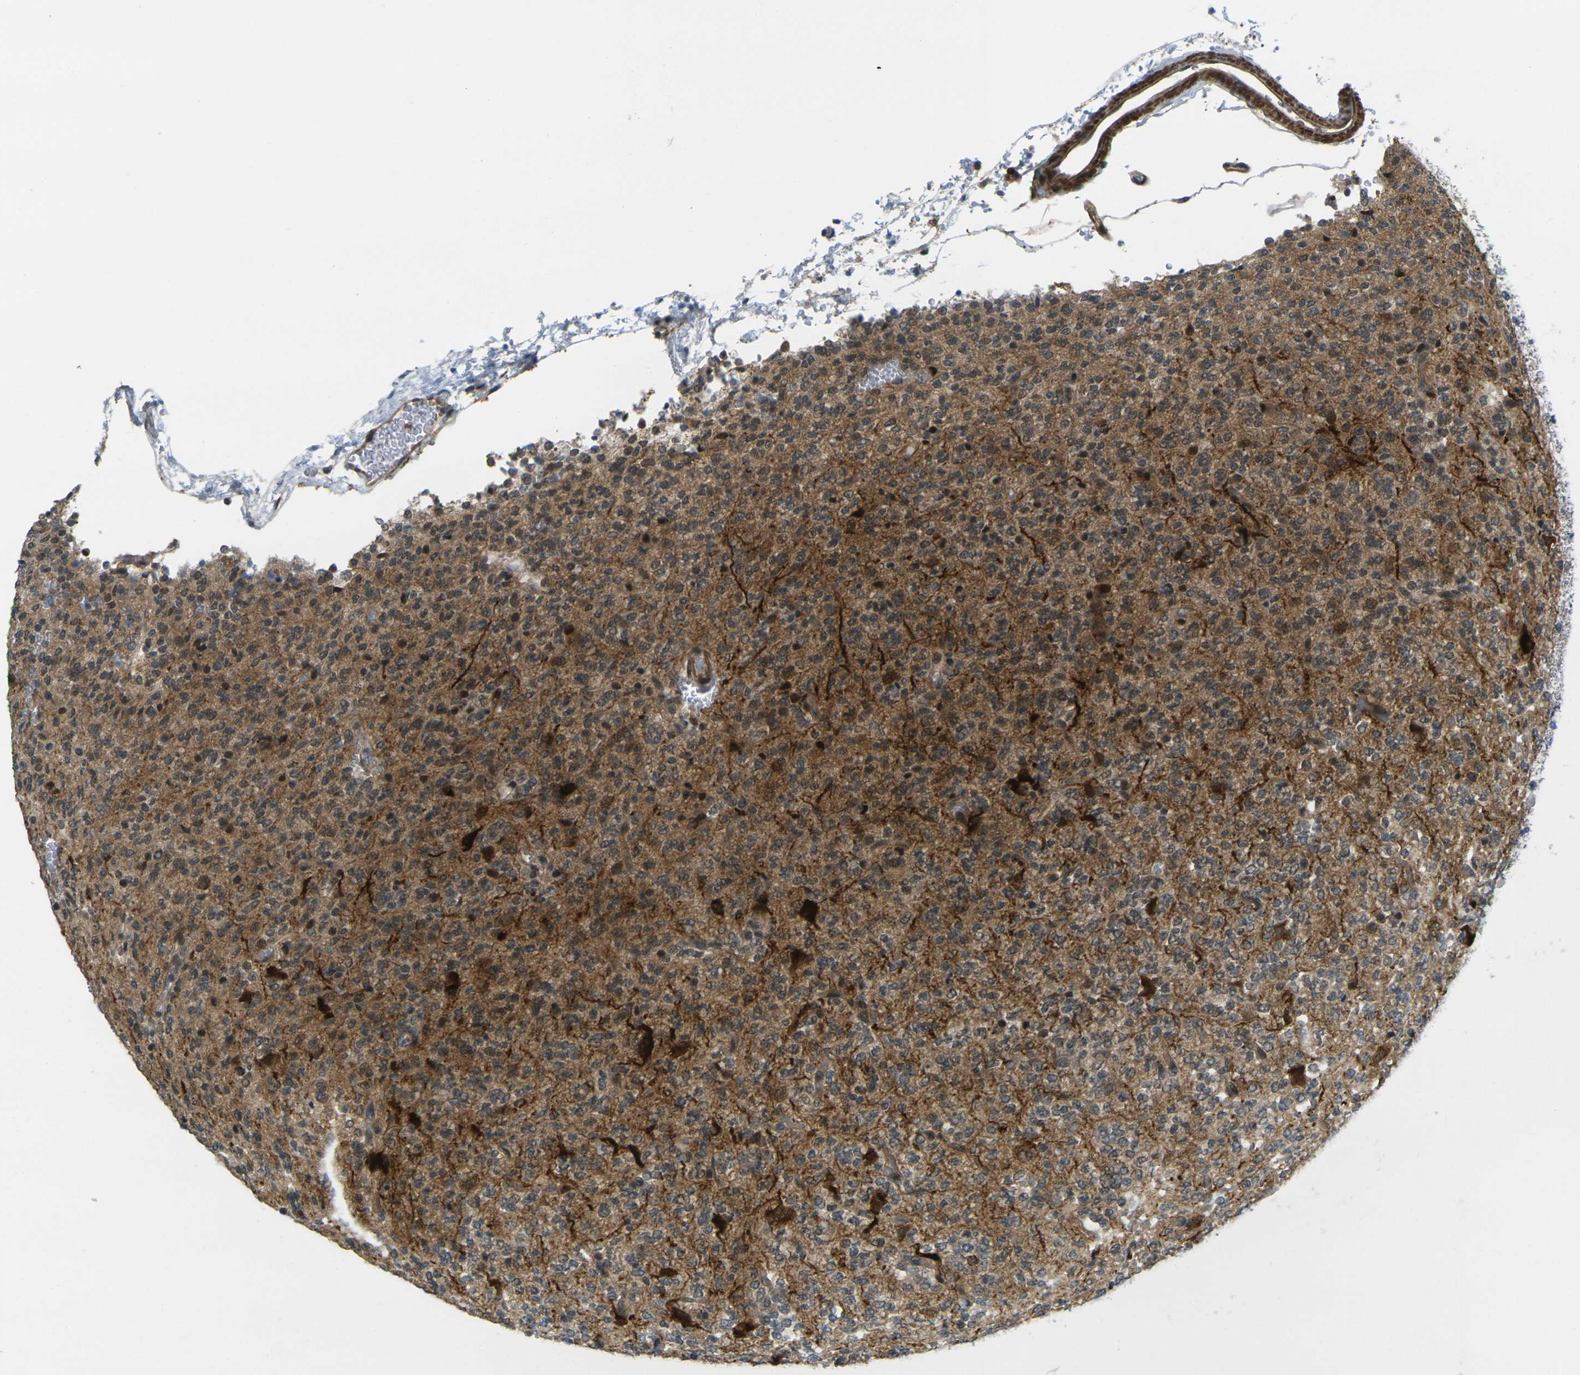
{"staining": {"intensity": "moderate", "quantity": ">75%", "location": "cytoplasmic/membranous"}, "tissue": "glioma", "cell_type": "Tumor cells", "image_type": "cancer", "snomed": [{"axis": "morphology", "description": "Glioma, malignant, Low grade"}, {"axis": "topography", "description": "Brain"}], "caption": "An IHC micrograph of neoplastic tissue is shown. Protein staining in brown labels moderate cytoplasmic/membranous positivity in glioma within tumor cells.", "gene": "KCTD10", "patient": {"sex": "male", "age": 38}}